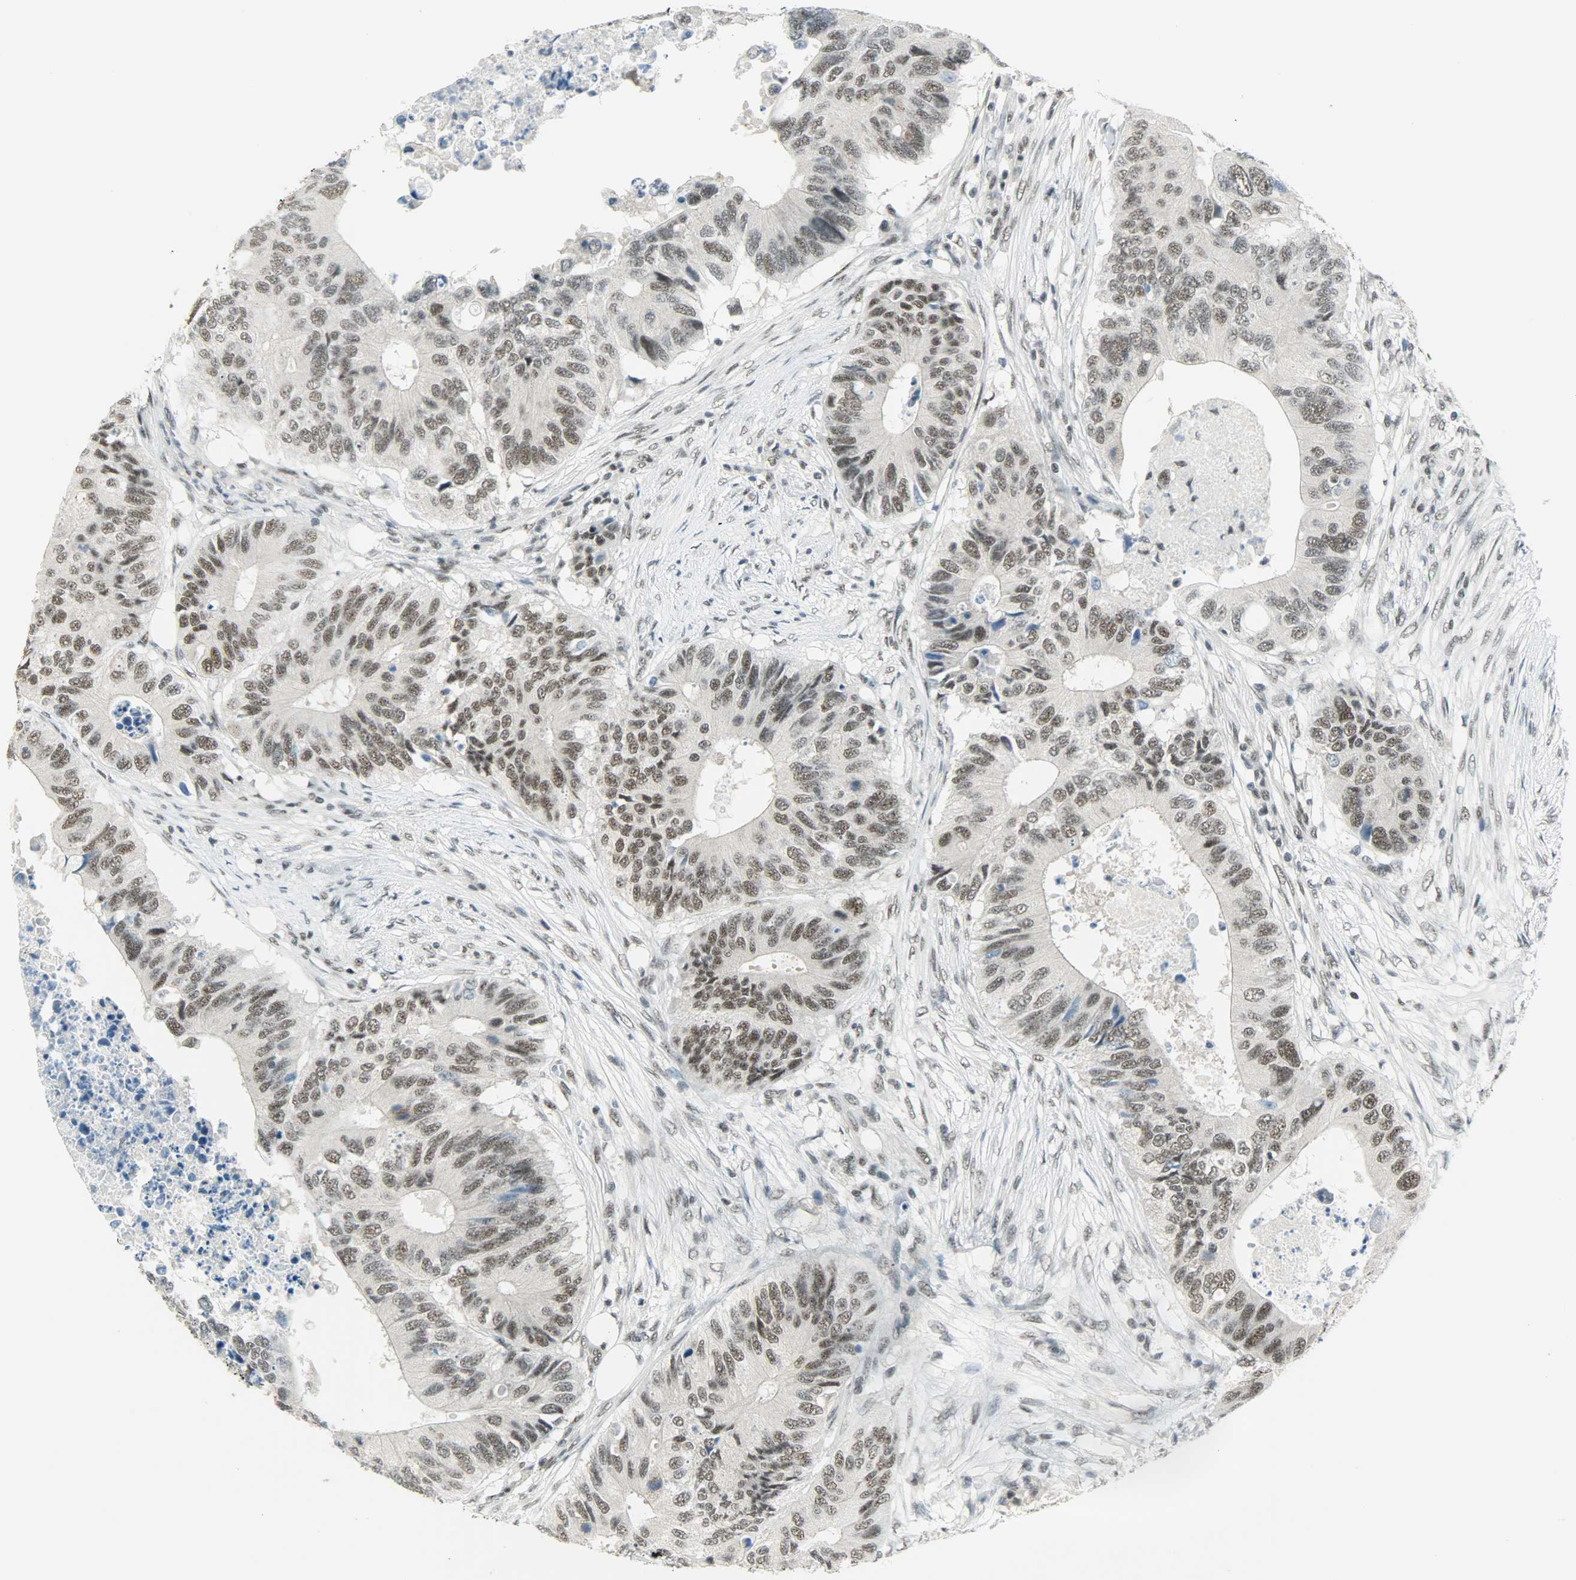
{"staining": {"intensity": "moderate", "quantity": ">75%", "location": "nuclear"}, "tissue": "colorectal cancer", "cell_type": "Tumor cells", "image_type": "cancer", "snomed": [{"axis": "morphology", "description": "Adenocarcinoma, NOS"}, {"axis": "topography", "description": "Colon"}], "caption": "High-power microscopy captured an IHC histopathology image of colorectal cancer (adenocarcinoma), revealing moderate nuclear expression in about >75% of tumor cells. (IHC, brightfield microscopy, high magnification).", "gene": "SUGP1", "patient": {"sex": "male", "age": 71}}